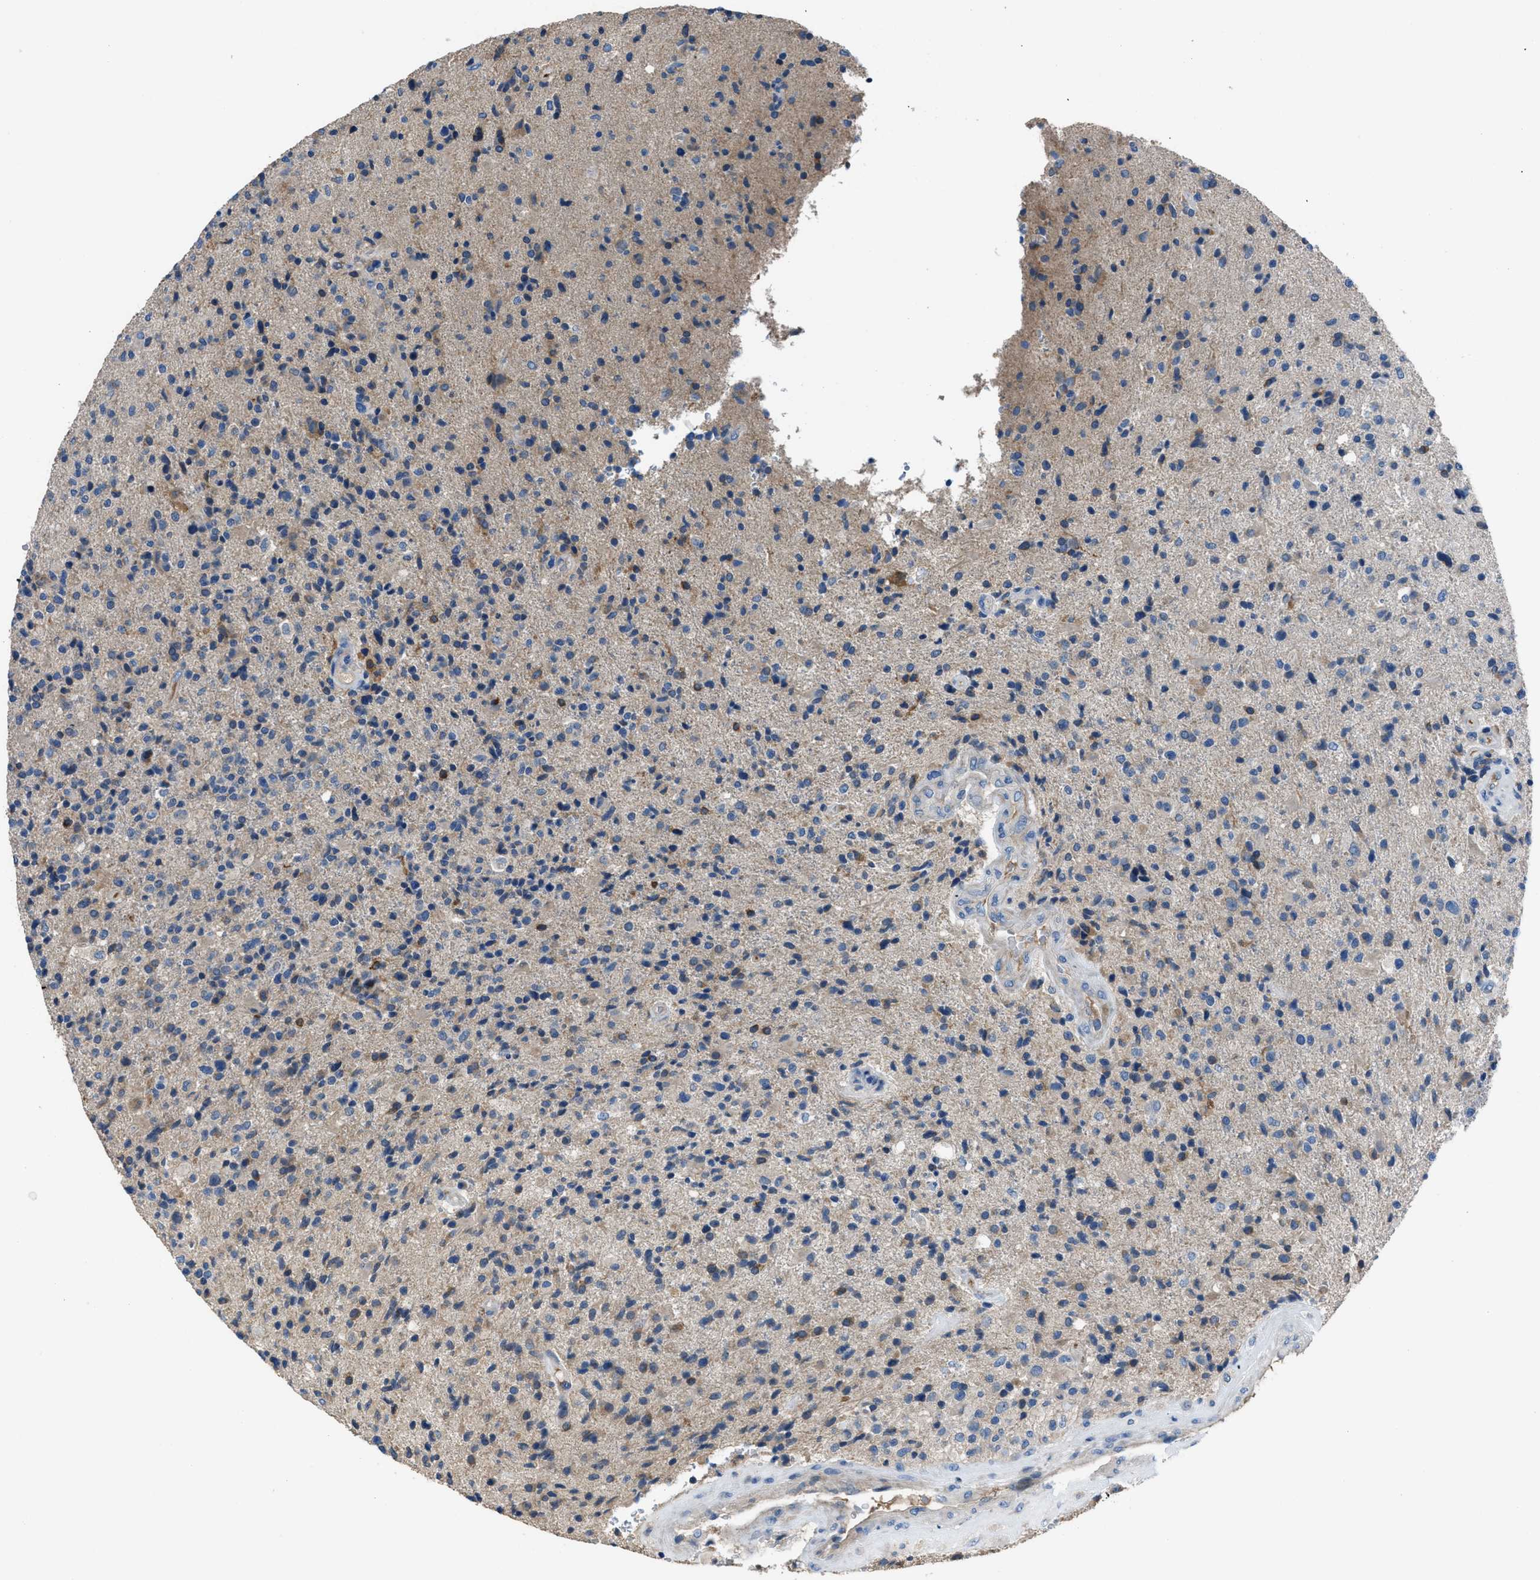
{"staining": {"intensity": "moderate", "quantity": "<25%", "location": "cytoplasmic/membranous"}, "tissue": "glioma", "cell_type": "Tumor cells", "image_type": "cancer", "snomed": [{"axis": "morphology", "description": "Glioma, malignant, High grade"}, {"axis": "topography", "description": "Brain"}], "caption": "Immunohistochemistry of human glioma displays low levels of moderate cytoplasmic/membranous expression in about <25% of tumor cells.", "gene": "SGCZ", "patient": {"sex": "male", "age": 72}}